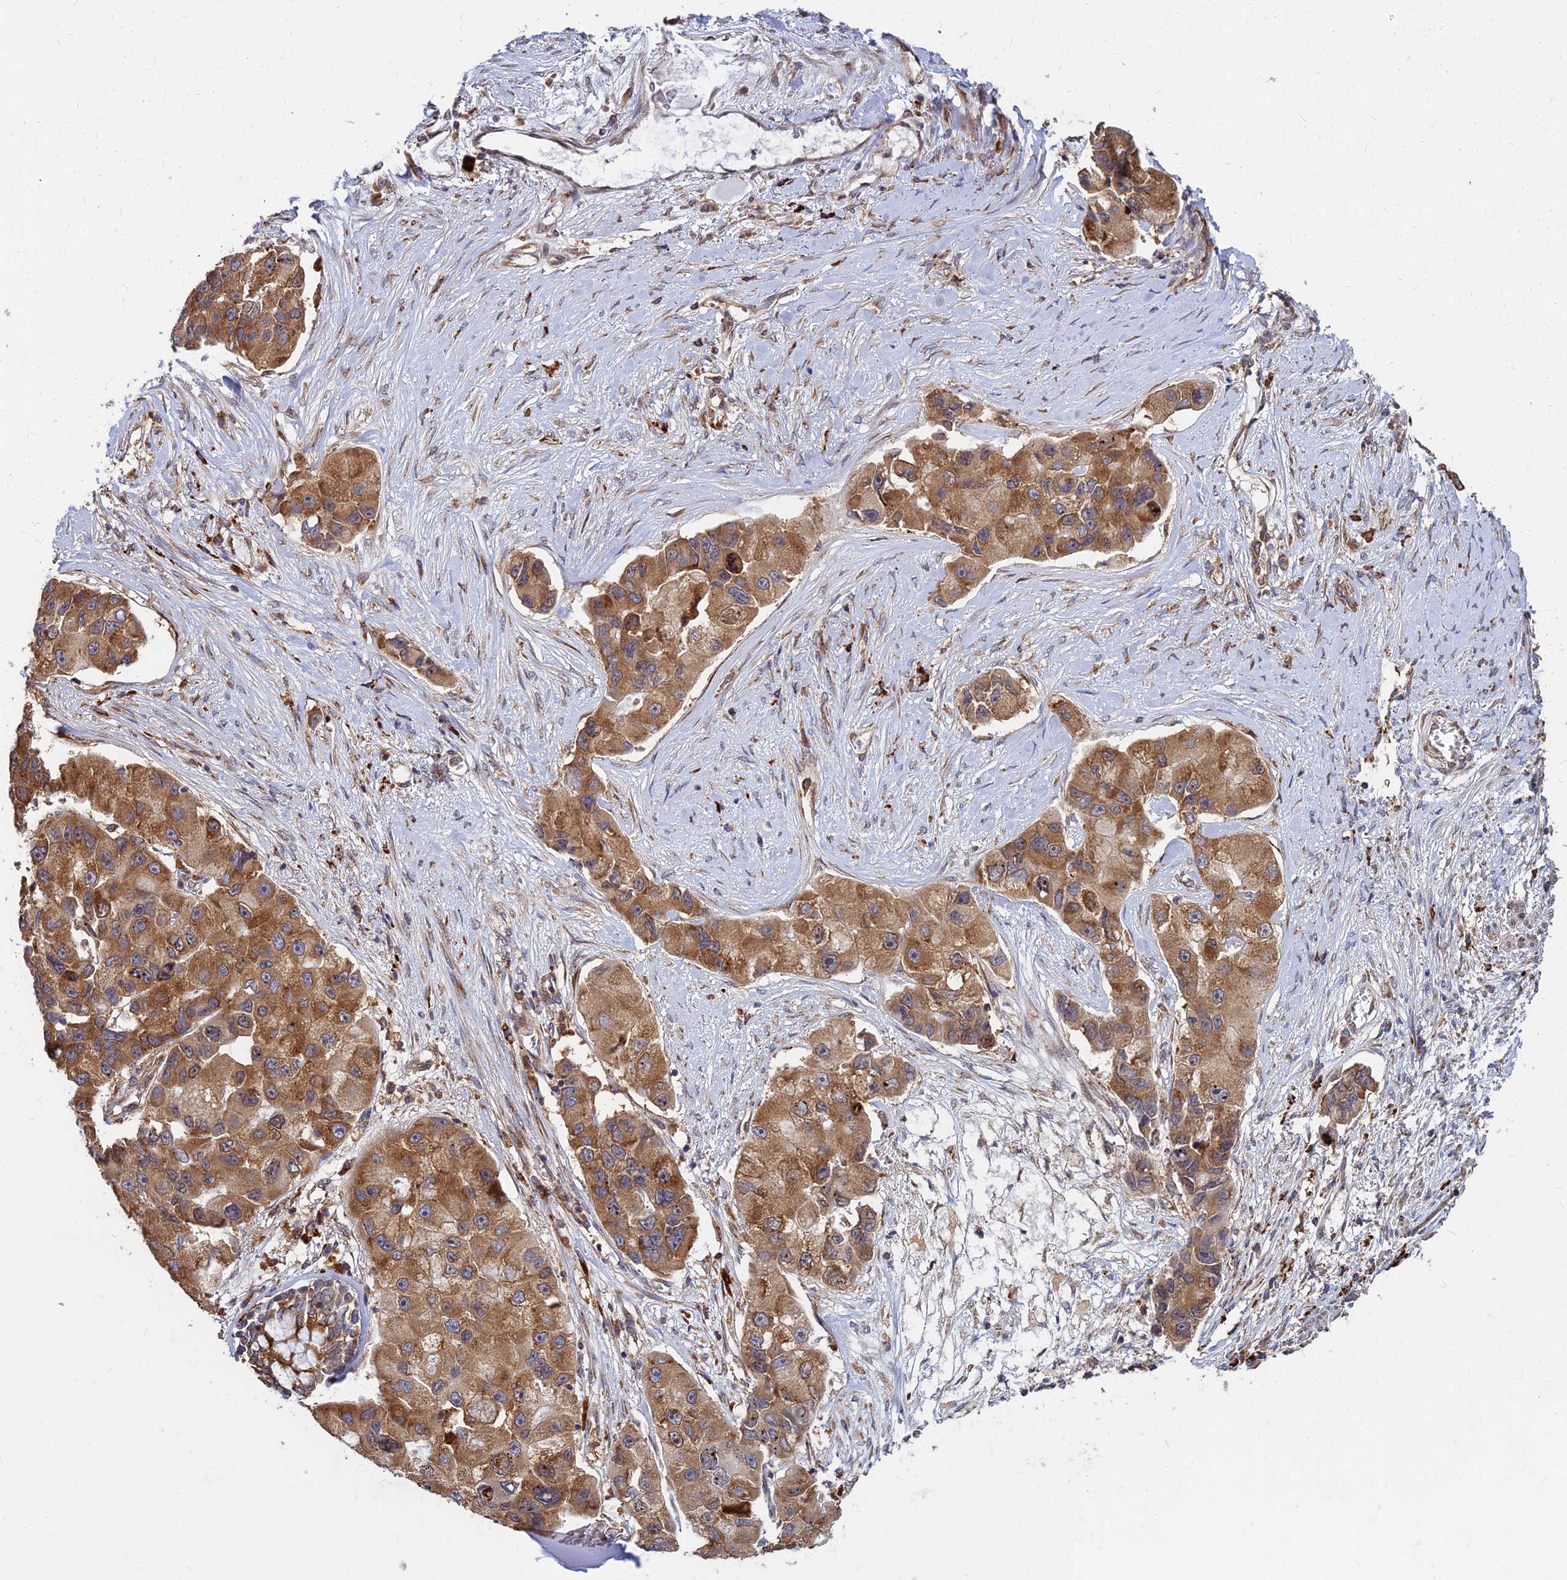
{"staining": {"intensity": "moderate", "quantity": ">75%", "location": "cytoplasmic/membranous"}, "tissue": "lung cancer", "cell_type": "Tumor cells", "image_type": "cancer", "snomed": [{"axis": "morphology", "description": "Adenocarcinoma, NOS"}, {"axis": "topography", "description": "Lung"}], "caption": "A high-resolution image shows IHC staining of adenocarcinoma (lung), which shows moderate cytoplasmic/membranous staining in approximately >75% of tumor cells.", "gene": "CCT6B", "patient": {"sex": "female", "age": 54}}